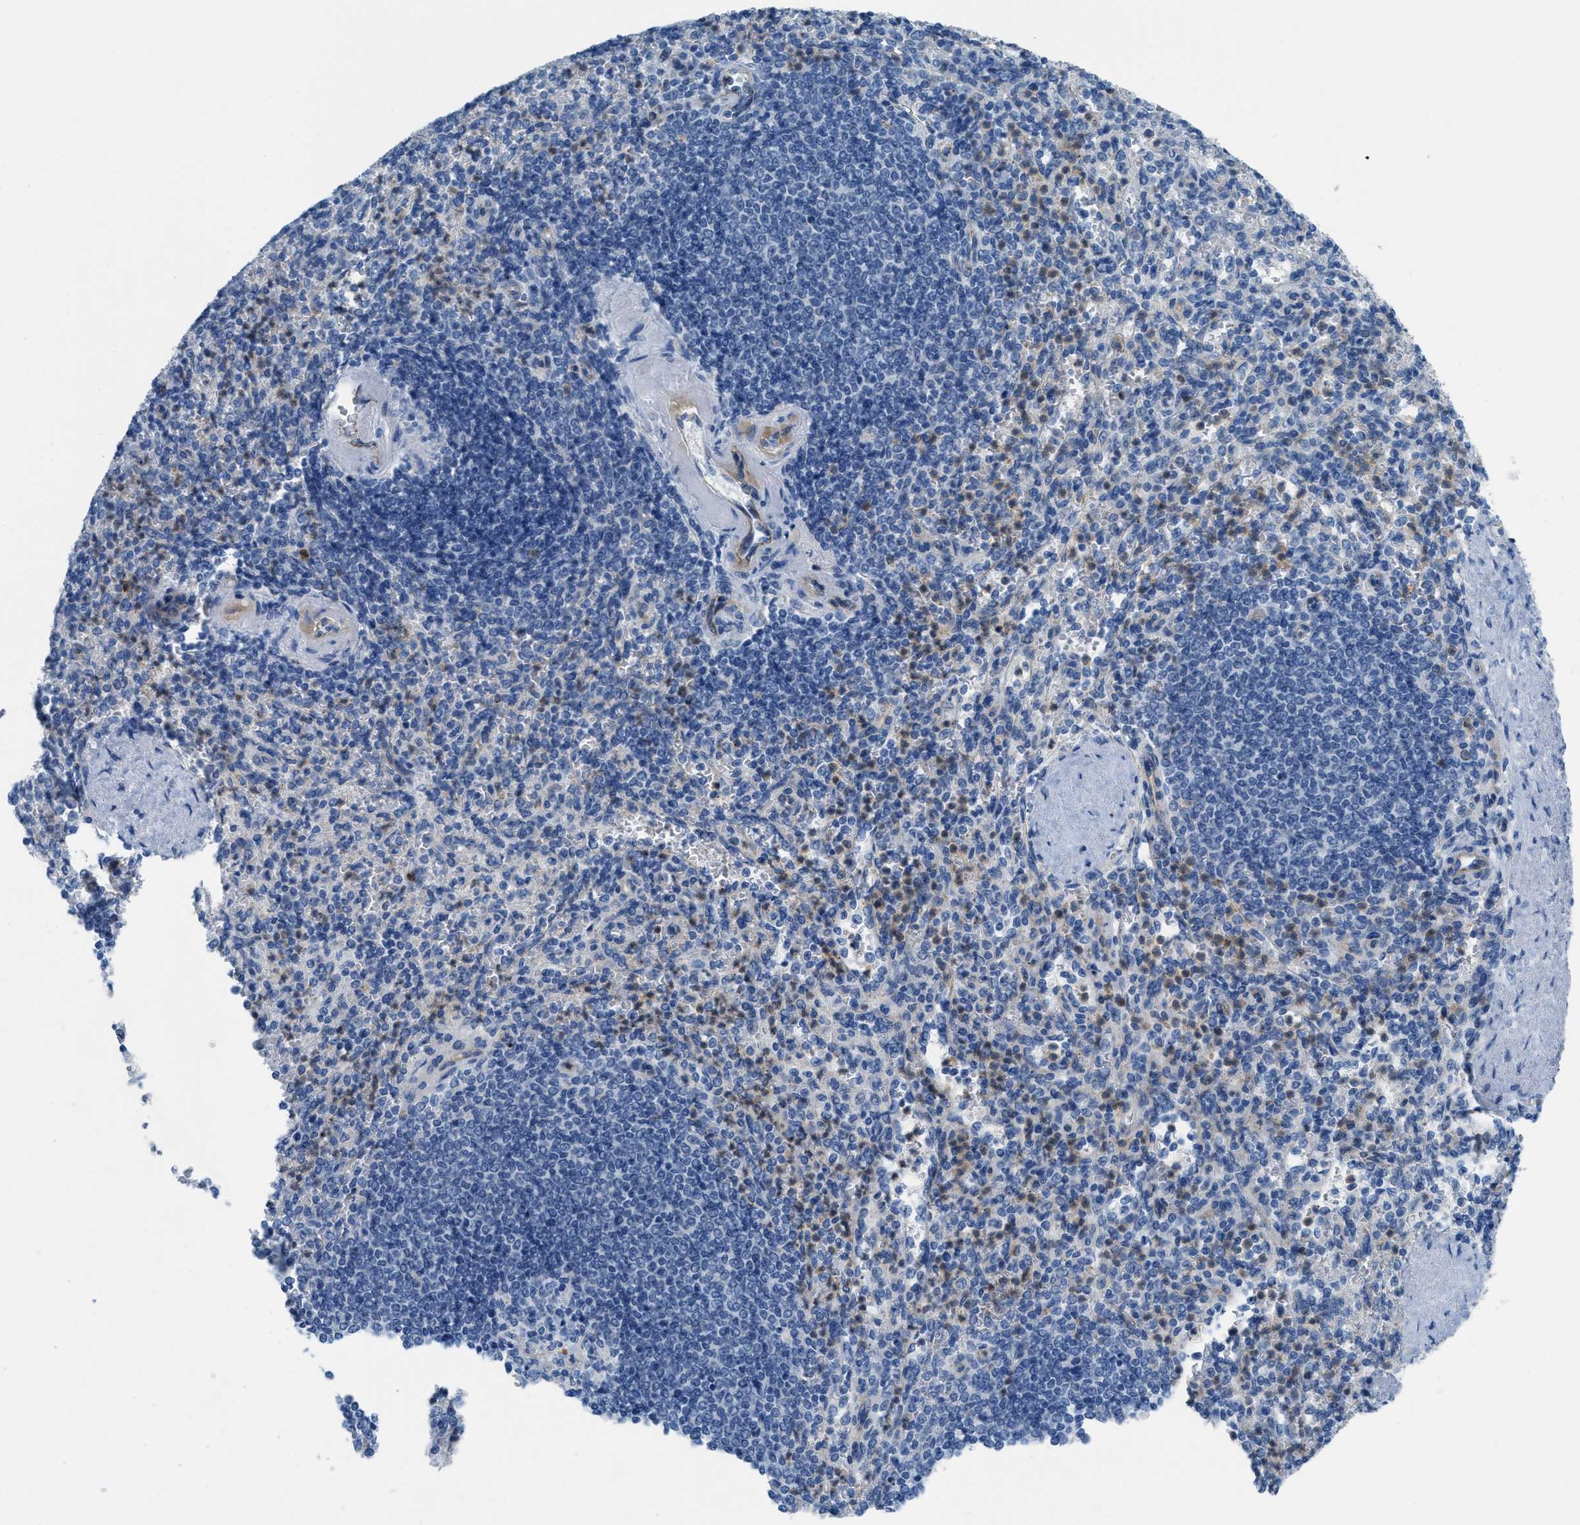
{"staining": {"intensity": "moderate", "quantity": "<25%", "location": "cytoplasmic/membranous"}, "tissue": "spleen", "cell_type": "Cells in red pulp", "image_type": "normal", "snomed": [{"axis": "morphology", "description": "Normal tissue, NOS"}, {"axis": "topography", "description": "Spleen"}], "caption": "Immunohistochemistry (IHC) of unremarkable human spleen demonstrates low levels of moderate cytoplasmic/membranous expression in approximately <25% of cells in red pulp. (DAB (3,3'-diaminobenzidine) IHC with brightfield microscopy, high magnification).", "gene": "CRB3", "patient": {"sex": "female", "age": 74}}